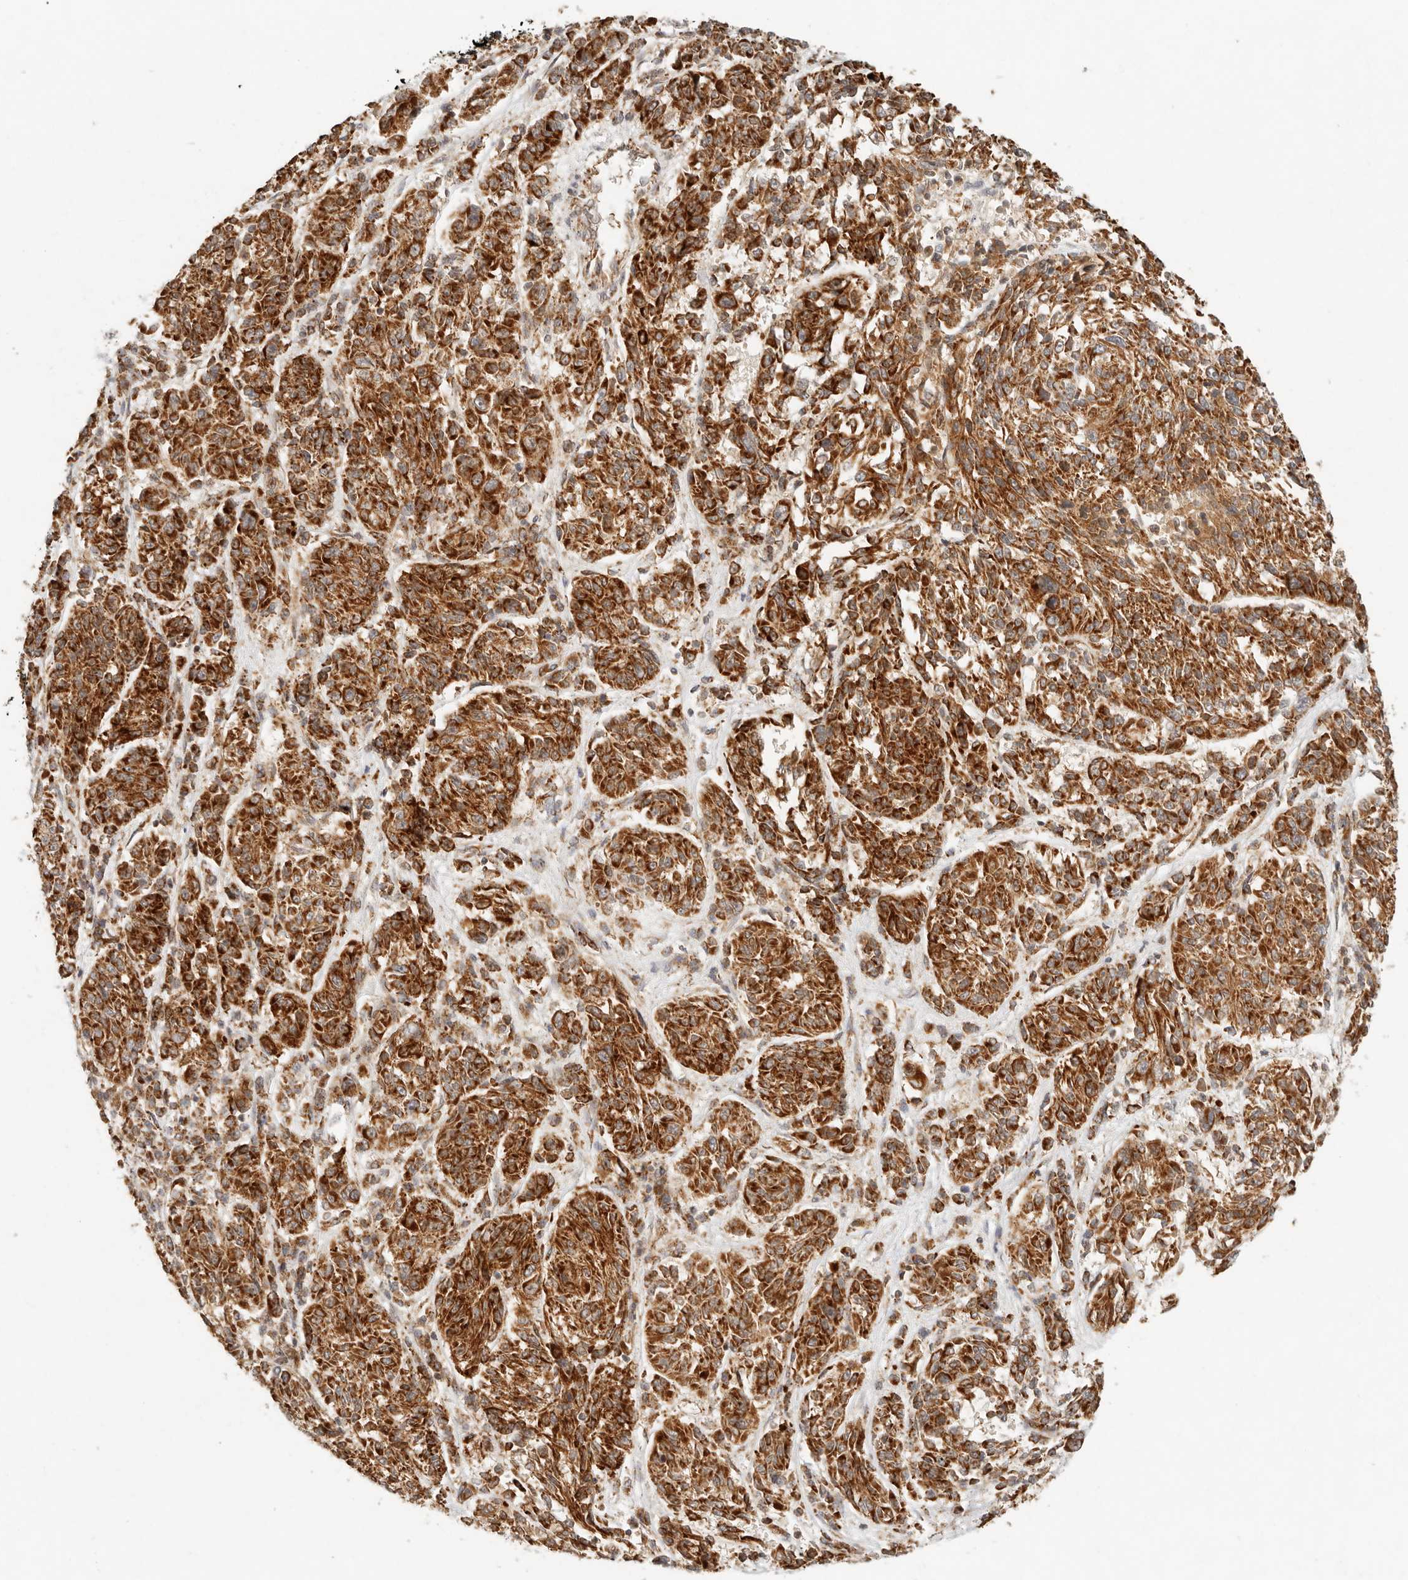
{"staining": {"intensity": "strong", "quantity": ">75%", "location": "cytoplasmic/membranous"}, "tissue": "melanoma", "cell_type": "Tumor cells", "image_type": "cancer", "snomed": [{"axis": "morphology", "description": "Malignant melanoma, NOS"}, {"axis": "topography", "description": "Skin"}], "caption": "Malignant melanoma stained with a protein marker reveals strong staining in tumor cells.", "gene": "MRPL55", "patient": {"sex": "male", "age": 53}}